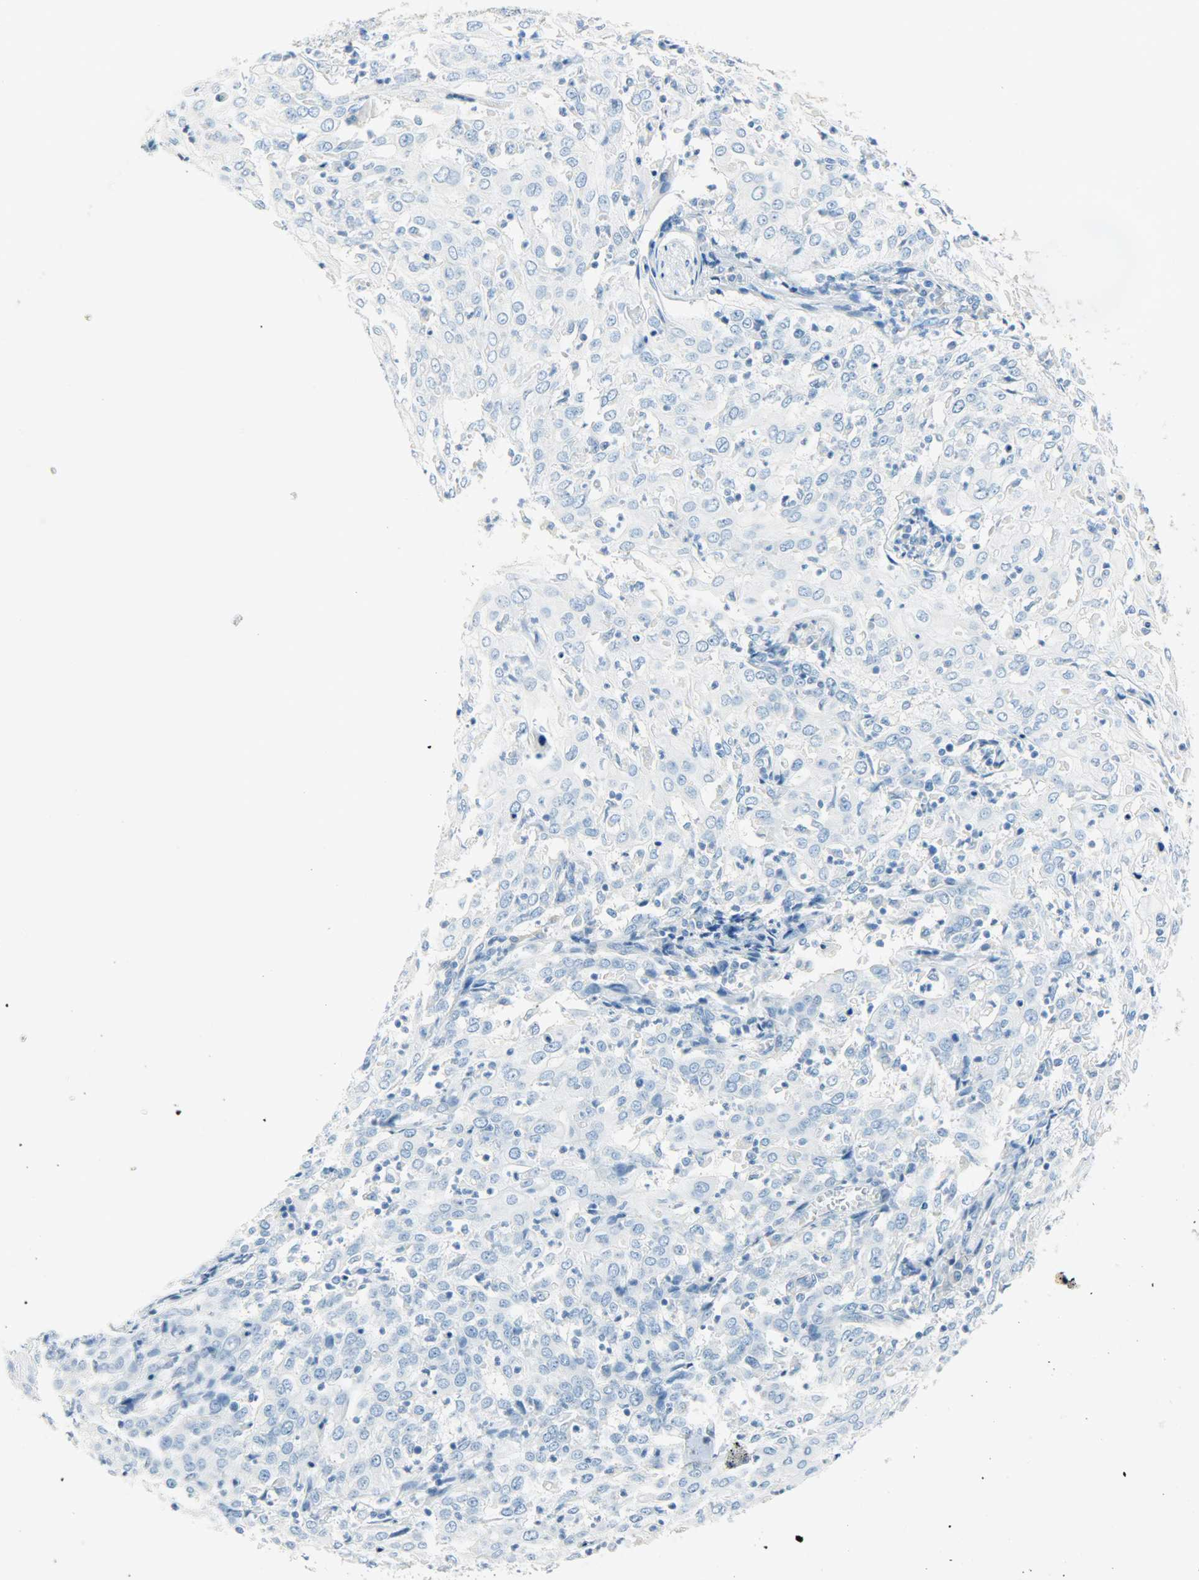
{"staining": {"intensity": "negative", "quantity": "none", "location": "none"}, "tissue": "cervical cancer", "cell_type": "Tumor cells", "image_type": "cancer", "snomed": [{"axis": "morphology", "description": "Squamous cell carcinoma, NOS"}, {"axis": "topography", "description": "Cervix"}], "caption": "Human cervical cancer stained for a protein using immunohistochemistry shows no expression in tumor cells.", "gene": "PROM1", "patient": {"sex": "female", "age": 39}}